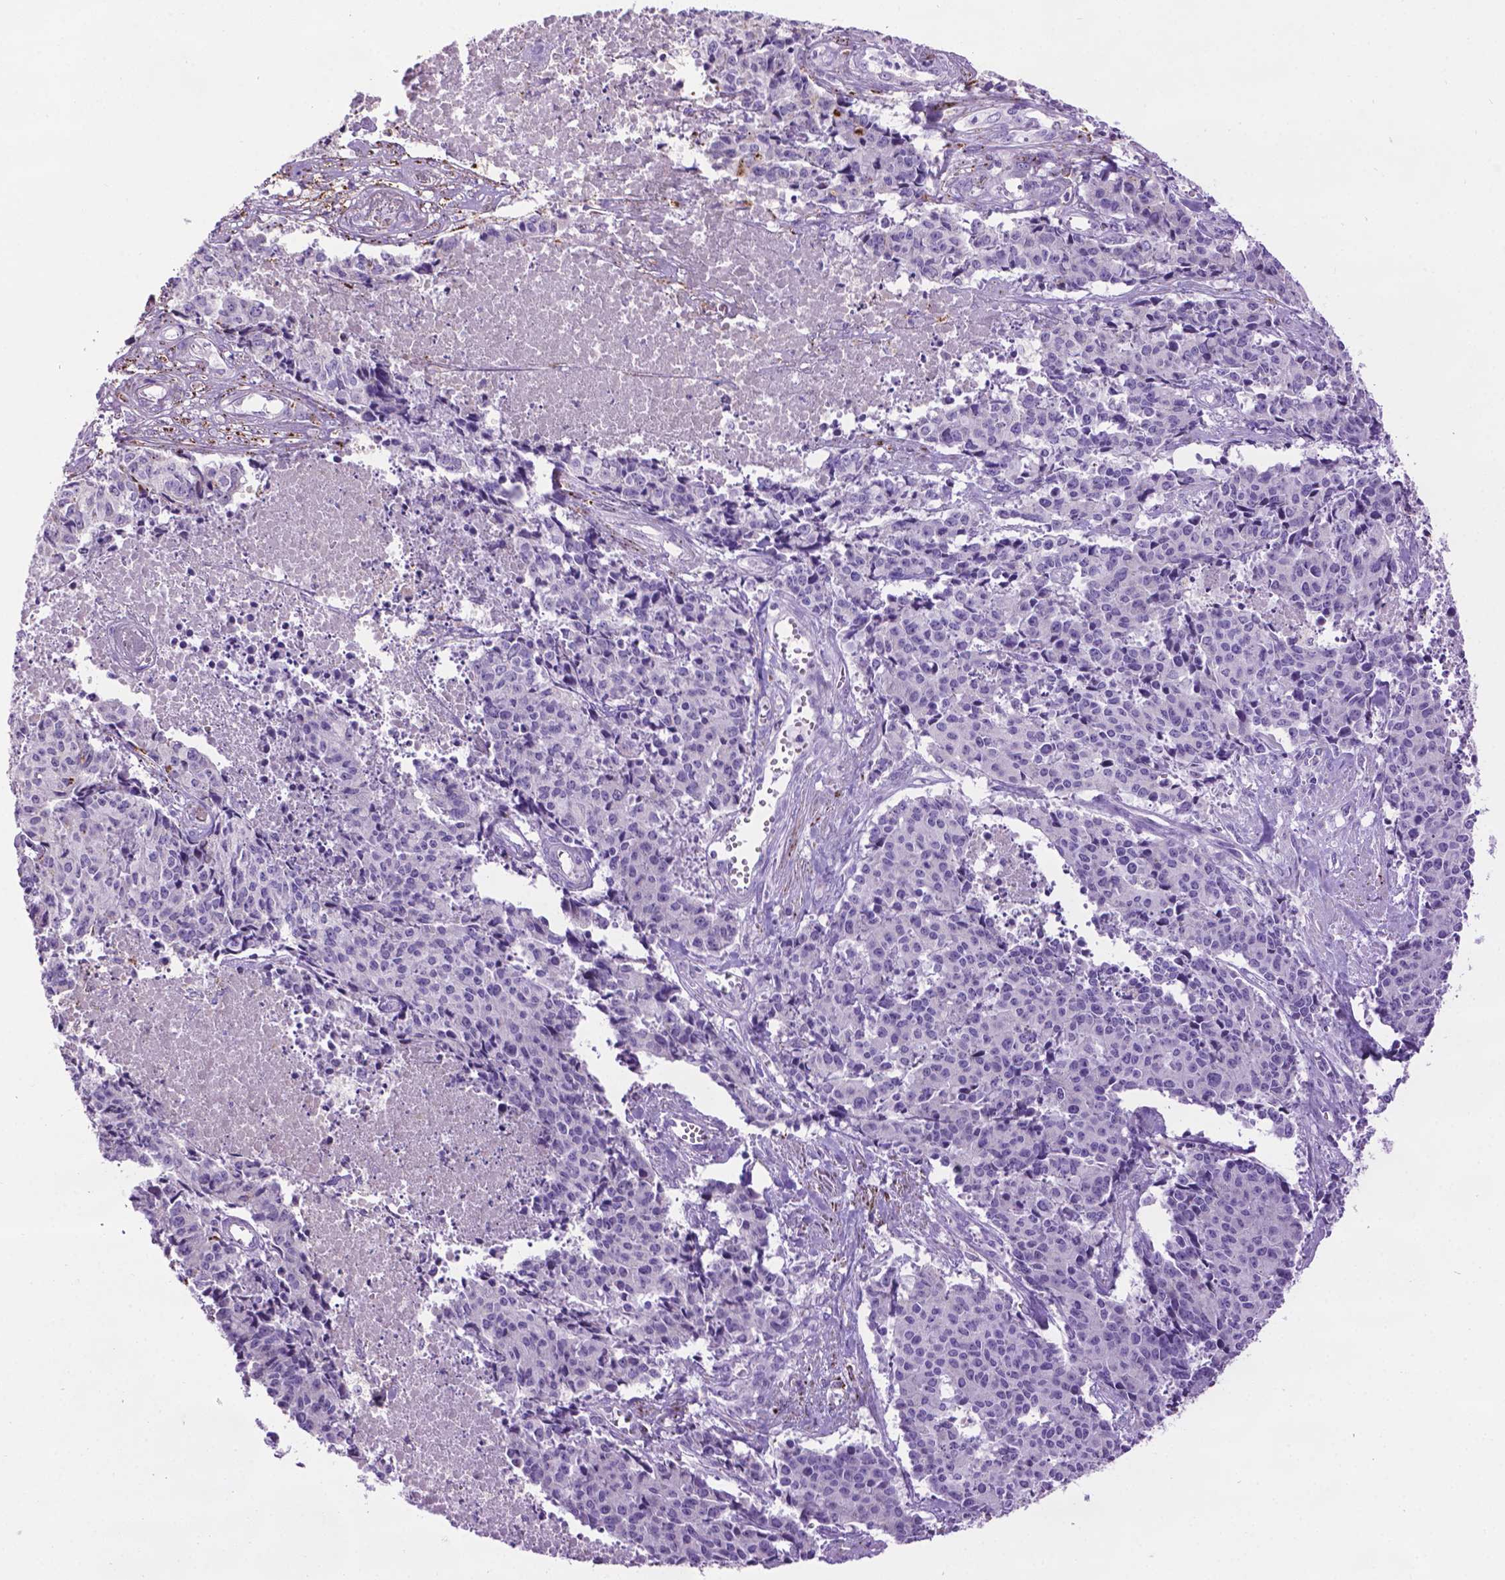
{"staining": {"intensity": "negative", "quantity": "none", "location": "none"}, "tissue": "cervical cancer", "cell_type": "Tumor cells", "image_type": "cancer", "snomed": [{"axis": "morphology", "description": "Squamous cell carcinoma, NOS"}, {"axis": "topography", "description": "Cervix"}], "caption": "Immunohistochemistry micrograph of neoplastic tissue: cervical squamous cell carcinoma stained with DAB (3,3'-diaminobenzidine) exhibits no significant protein staining in tumor cells. (Immunohistochemistry (ihc), brightfield microscopy, high magnification).", "gene": "TMEM132E", "patient": {"sex": "female", "age": 28}}